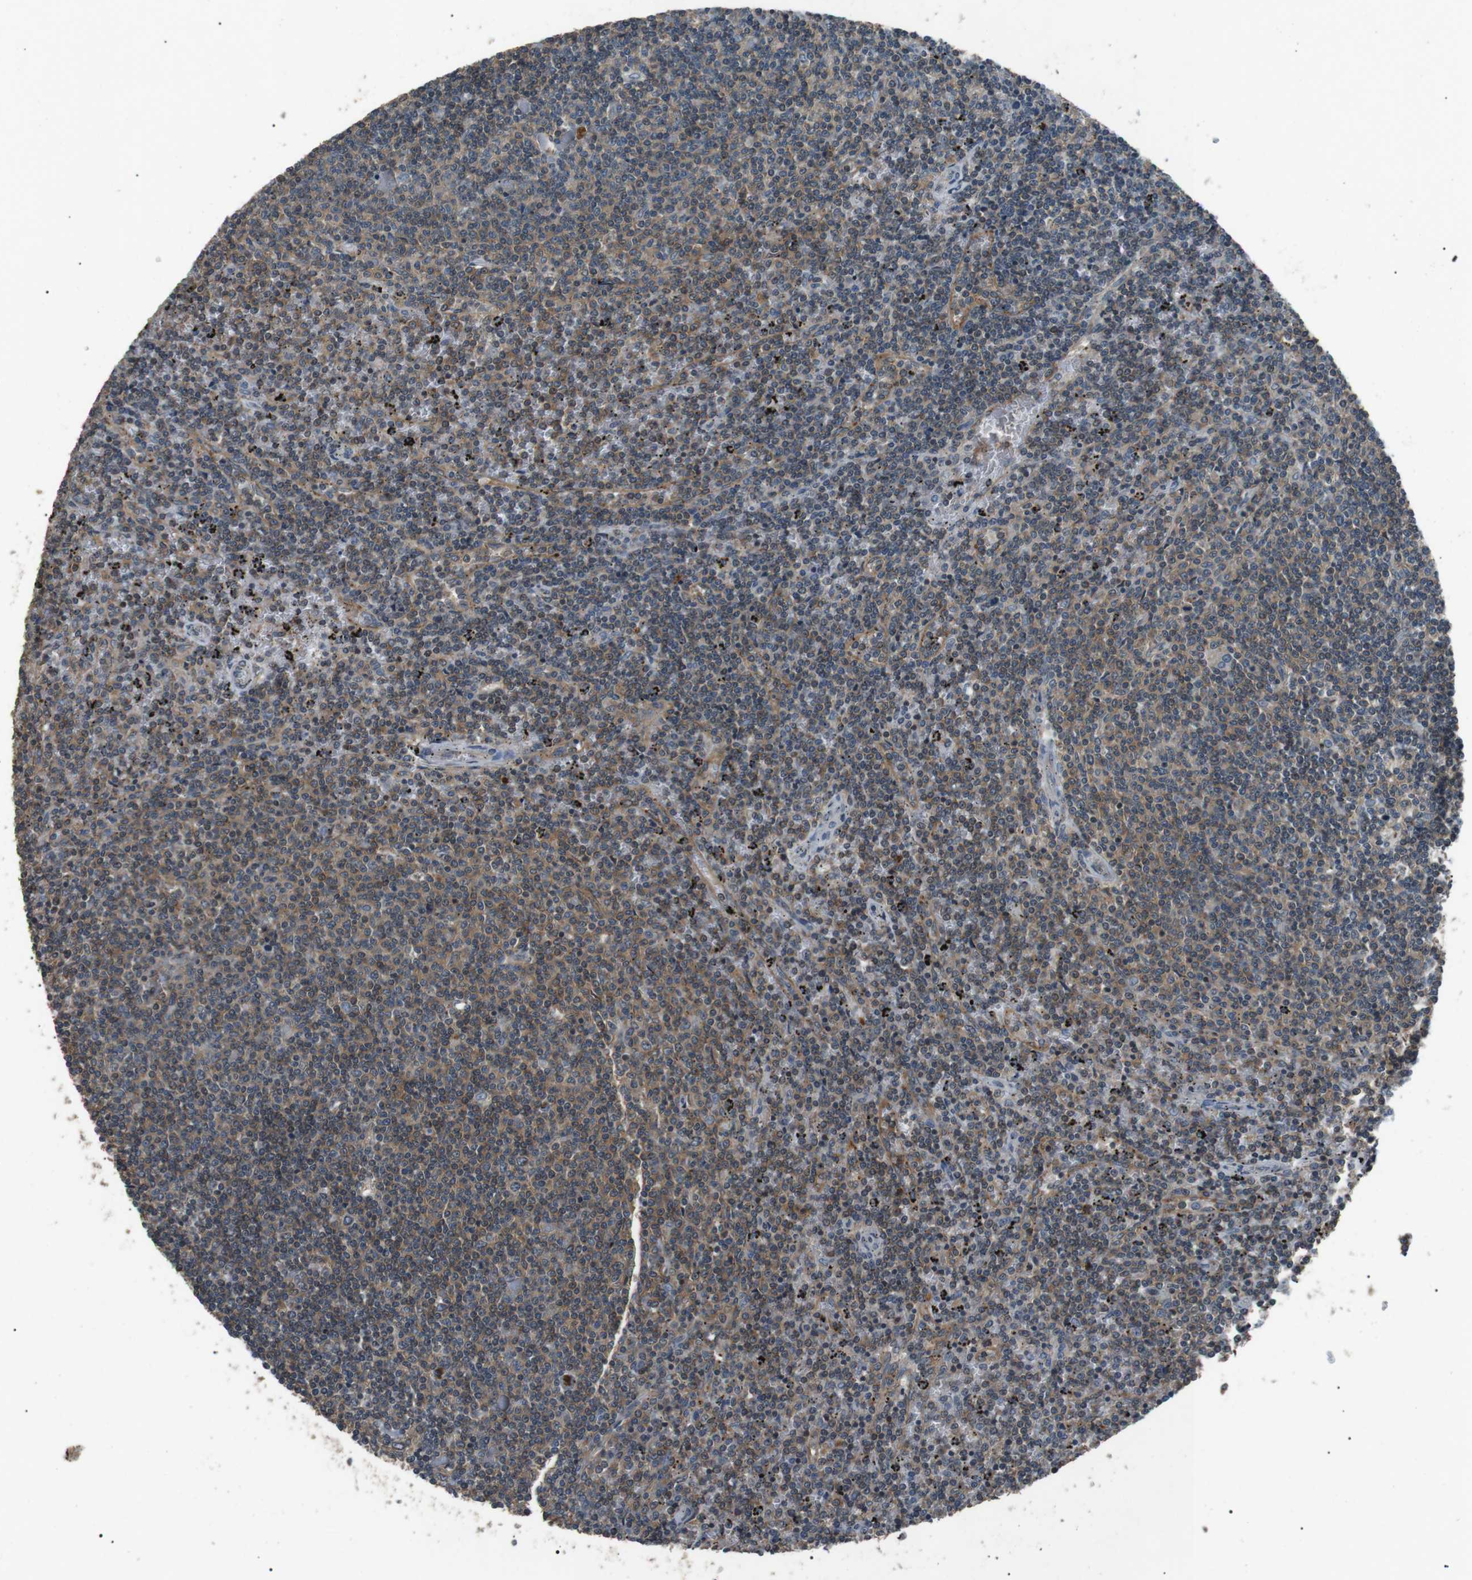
{"staining": {"intensity": "moderate", "quantity": ">75%", "location": "cytoplasmic/membranous"}, "tissue": "lymphoma", "cell_type": "Tumor cells", "image_type": "cancer", "snomed": [{"axis": "morphology", "description": "Malignant lymphoma, non-Hodgkin's type, Low grade"}, {"axis": "topography", "description": "Spleen"}], "caption": "Malignant lymphoma, non-Hodgkin's type (low-grade) tissue displays moderate cytoplasmic/membranous staining in about >75% of tumor cells", "gene": "NEK7", "patient": {"sex": "female", "age": 50}}